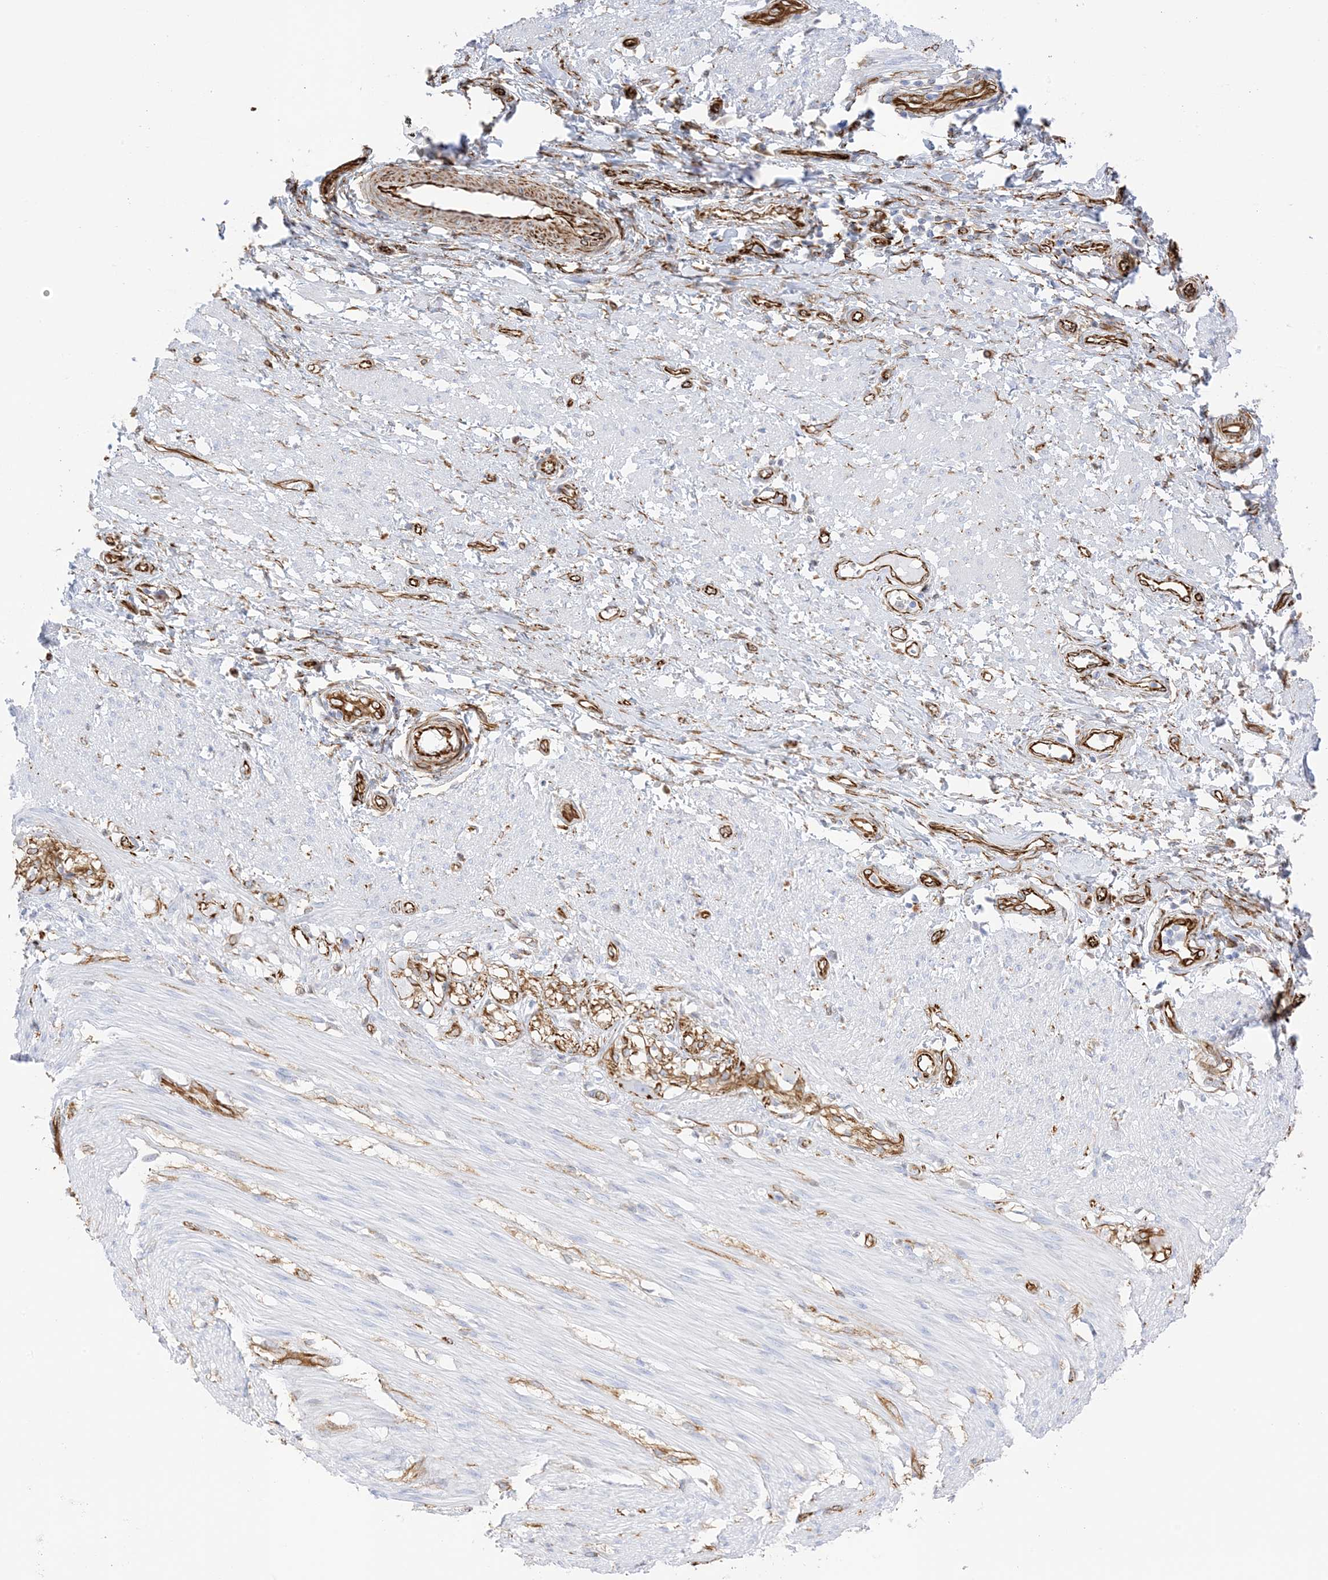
{"staining": {"intensity": "negative", "quantity": "none", "location": "none"}, "tissue": "smooth muscle", "cell_type": "Smooth muscle cells", "image_type": "normal", "snomed": [{"axis": "morphology", "description": "Normal tissue, NOS"}, {"axis": "morphology", "description": "Adenocarcinoma, NOS"}, {"axis": "topography", "description": "Colon"}, {"axis": "topography", "description": "Peripheral nerve tissue"}], "caption": "Smooth muscle cells show no significant protein staining in normal smooth muscle.", "gene": "PID1", "patient": {"sex": "male", "age": 14}}